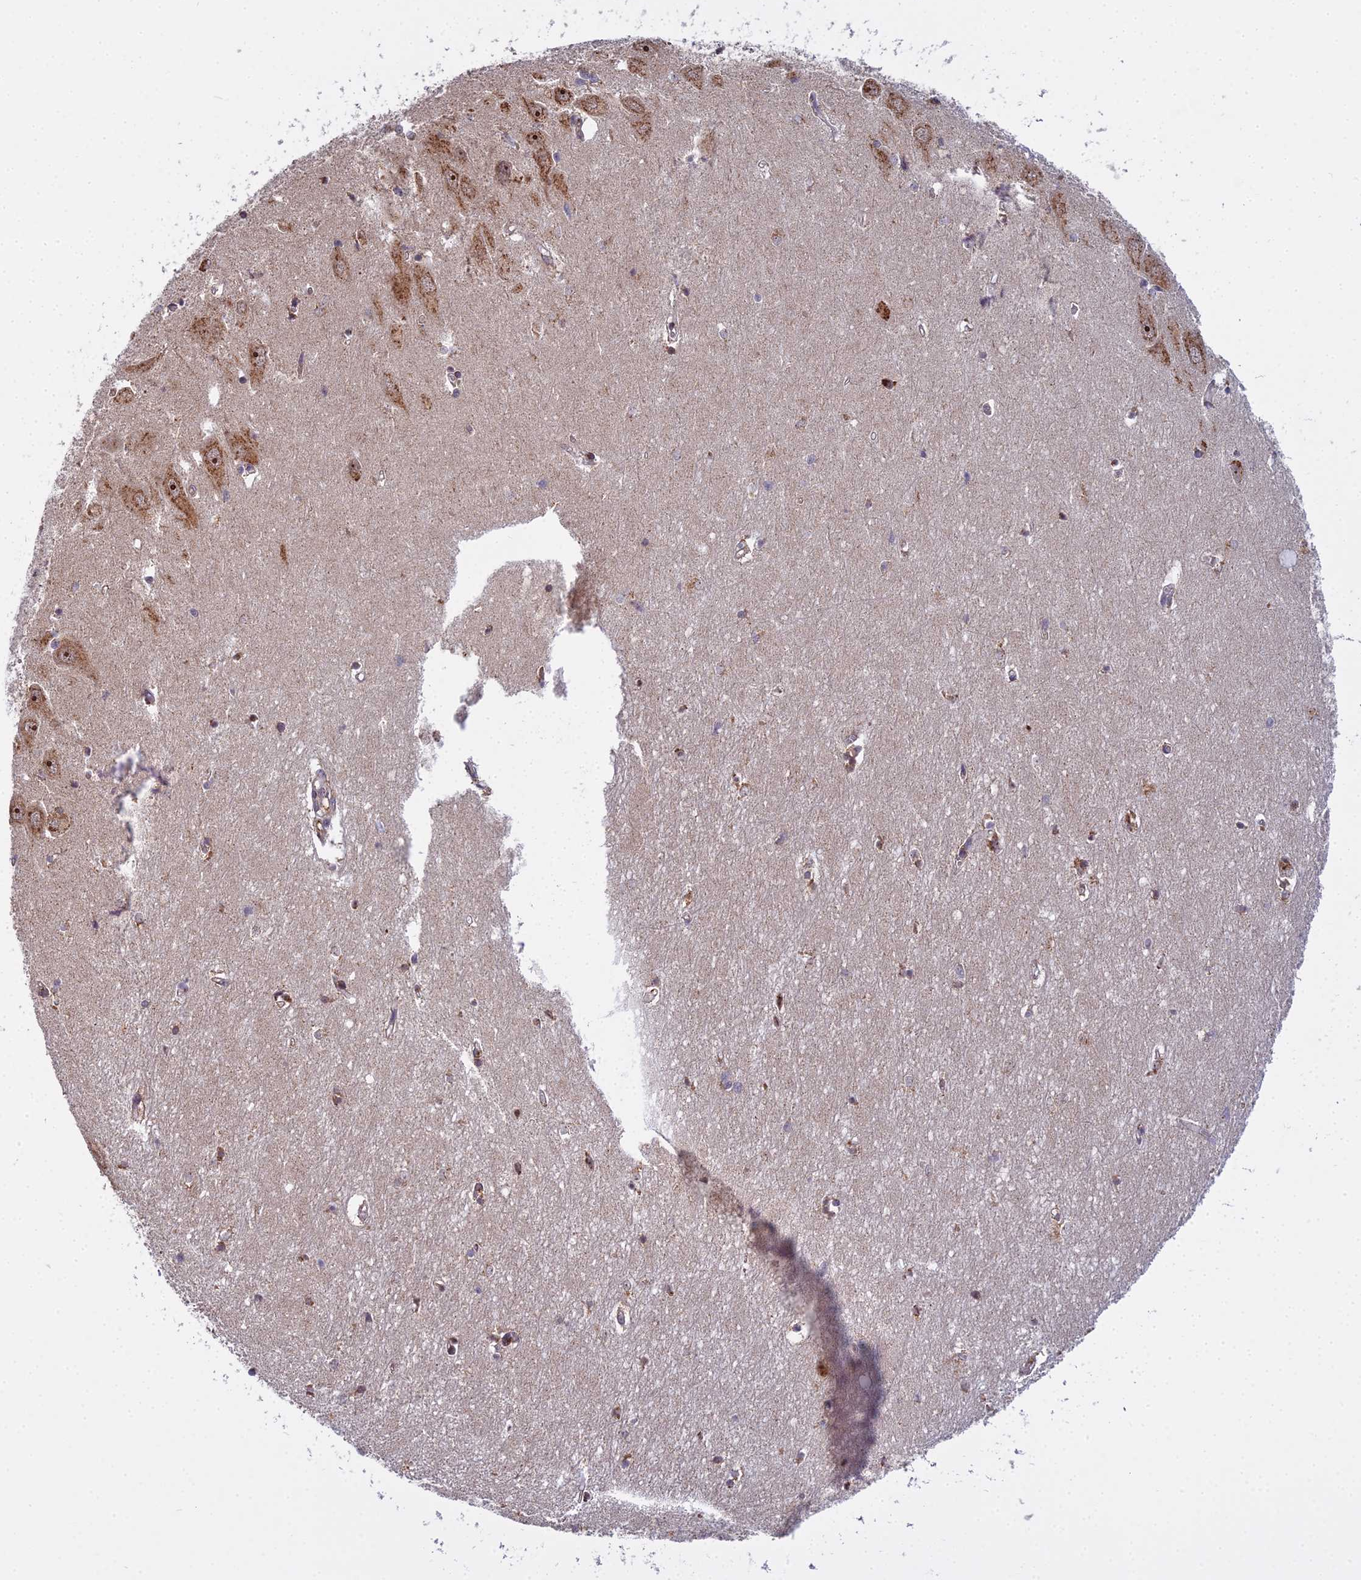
{"staining": {"intensity": "moderate", "quantity": "<25%", "location": "cytoplasmic/membranous,nuclear"}, "tissue": "hippocampus", "cell_type": "Glial cells", "image_type": "normal", "snomed": [{"axis": "morphology", "description": "Normal tissue, NOS"}, {"axis": "topography", "description": "Hippocampus"}], "caption": "Protein staining of unremarkable hippocampus displays moderate cytoplasmic/membranous,nuclear staining in about <25% of glial cells. Using DAB (brown) and hematoxylin (blue) stains, captured at high magnification using brightfield microscopy.", "gene": "MEOX1", "patient": {"sex": "female", "age": 64}}